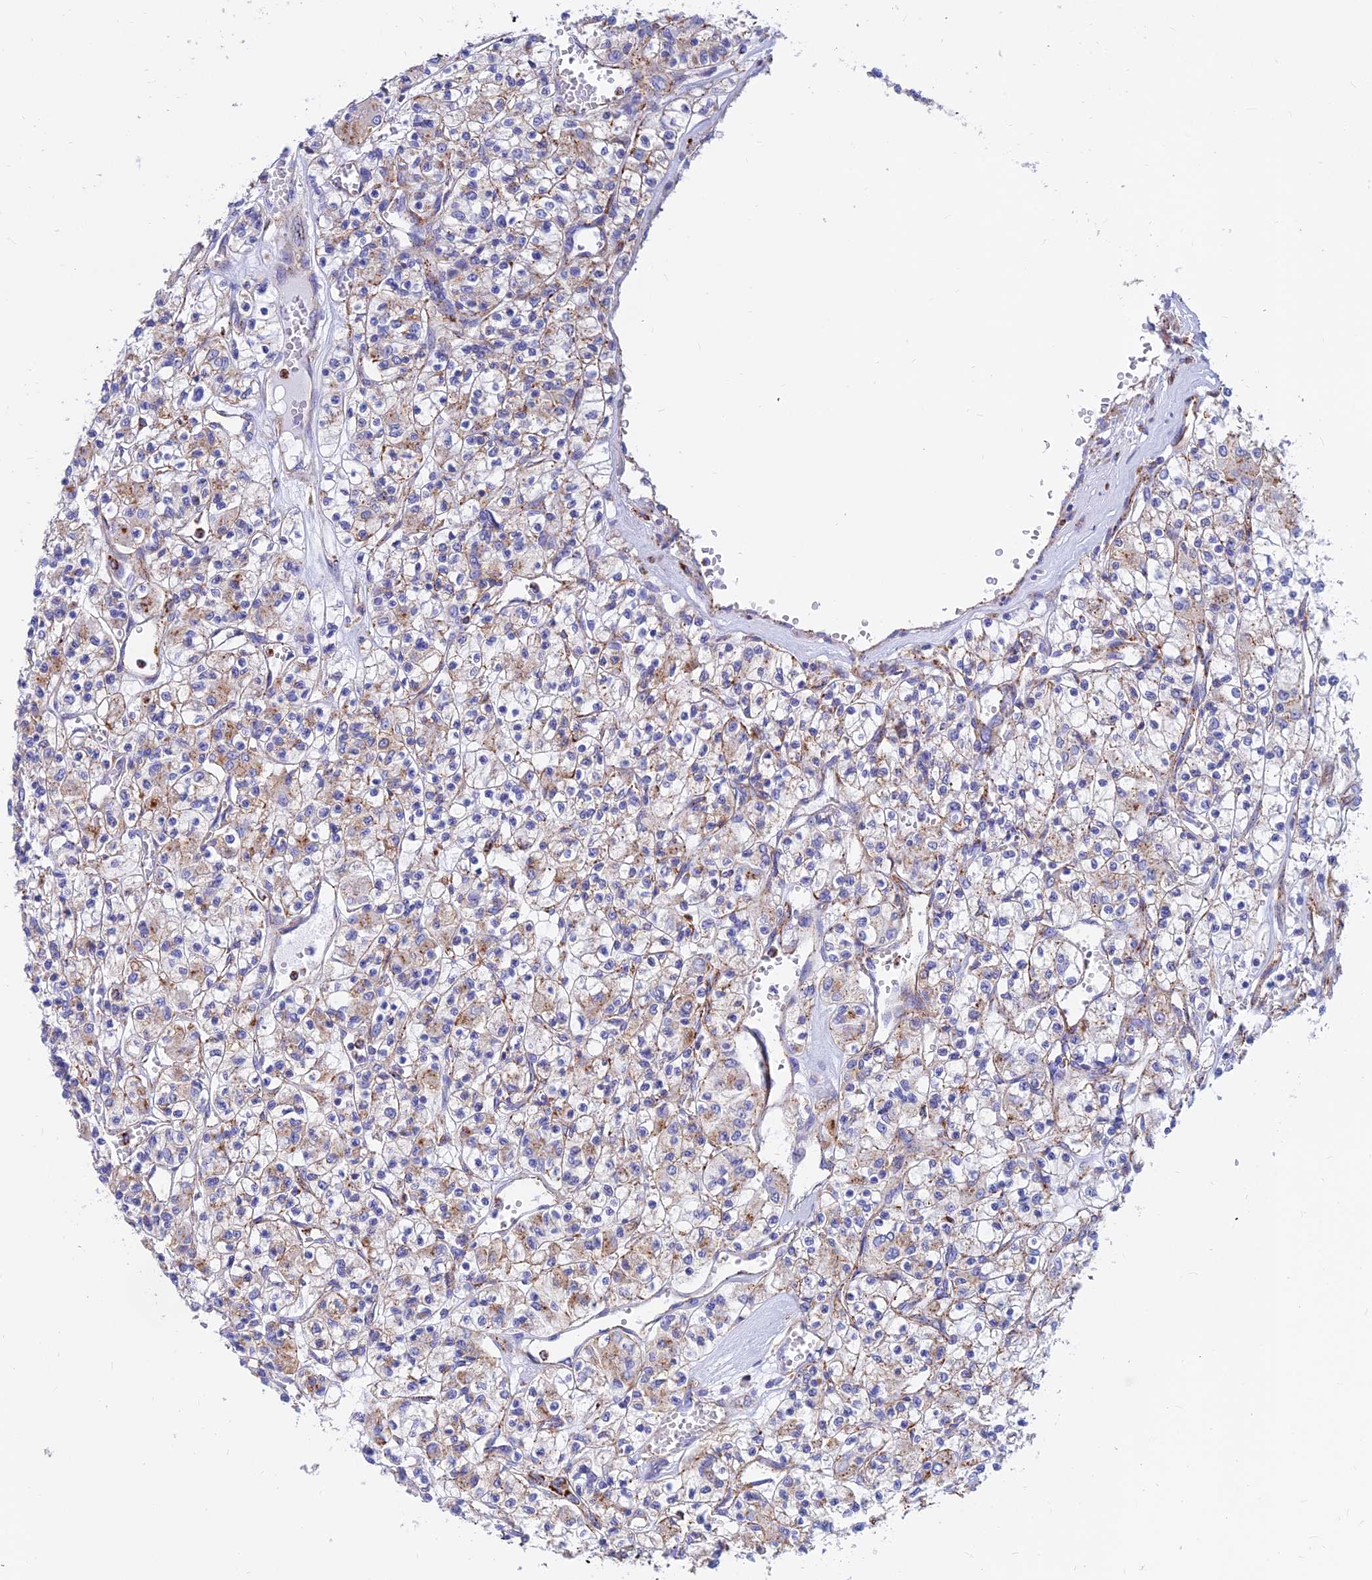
{"staining": {"intensity": "weak", "quantity": "25%-75%", "location": "cytoplasmic/membranous"}, "tissue": "renal cancer", "cell_type": "Tumor cells", "image_type": "cancer", "snomed": [{"axis": "morphology", "description": "Adenocarcinoma, NOS"}, {"axis": "topography", "description": "Kidney"}], "caption": "Renal cancer (adenocarcinoma) was stained to show a protein in brown. There is low levels of weak cytoplasmic/membranous expression in approximately 25%-75% of tumor cells.", "gene": "SPNS1", "patient": {"sex": "female", "age": 59}}